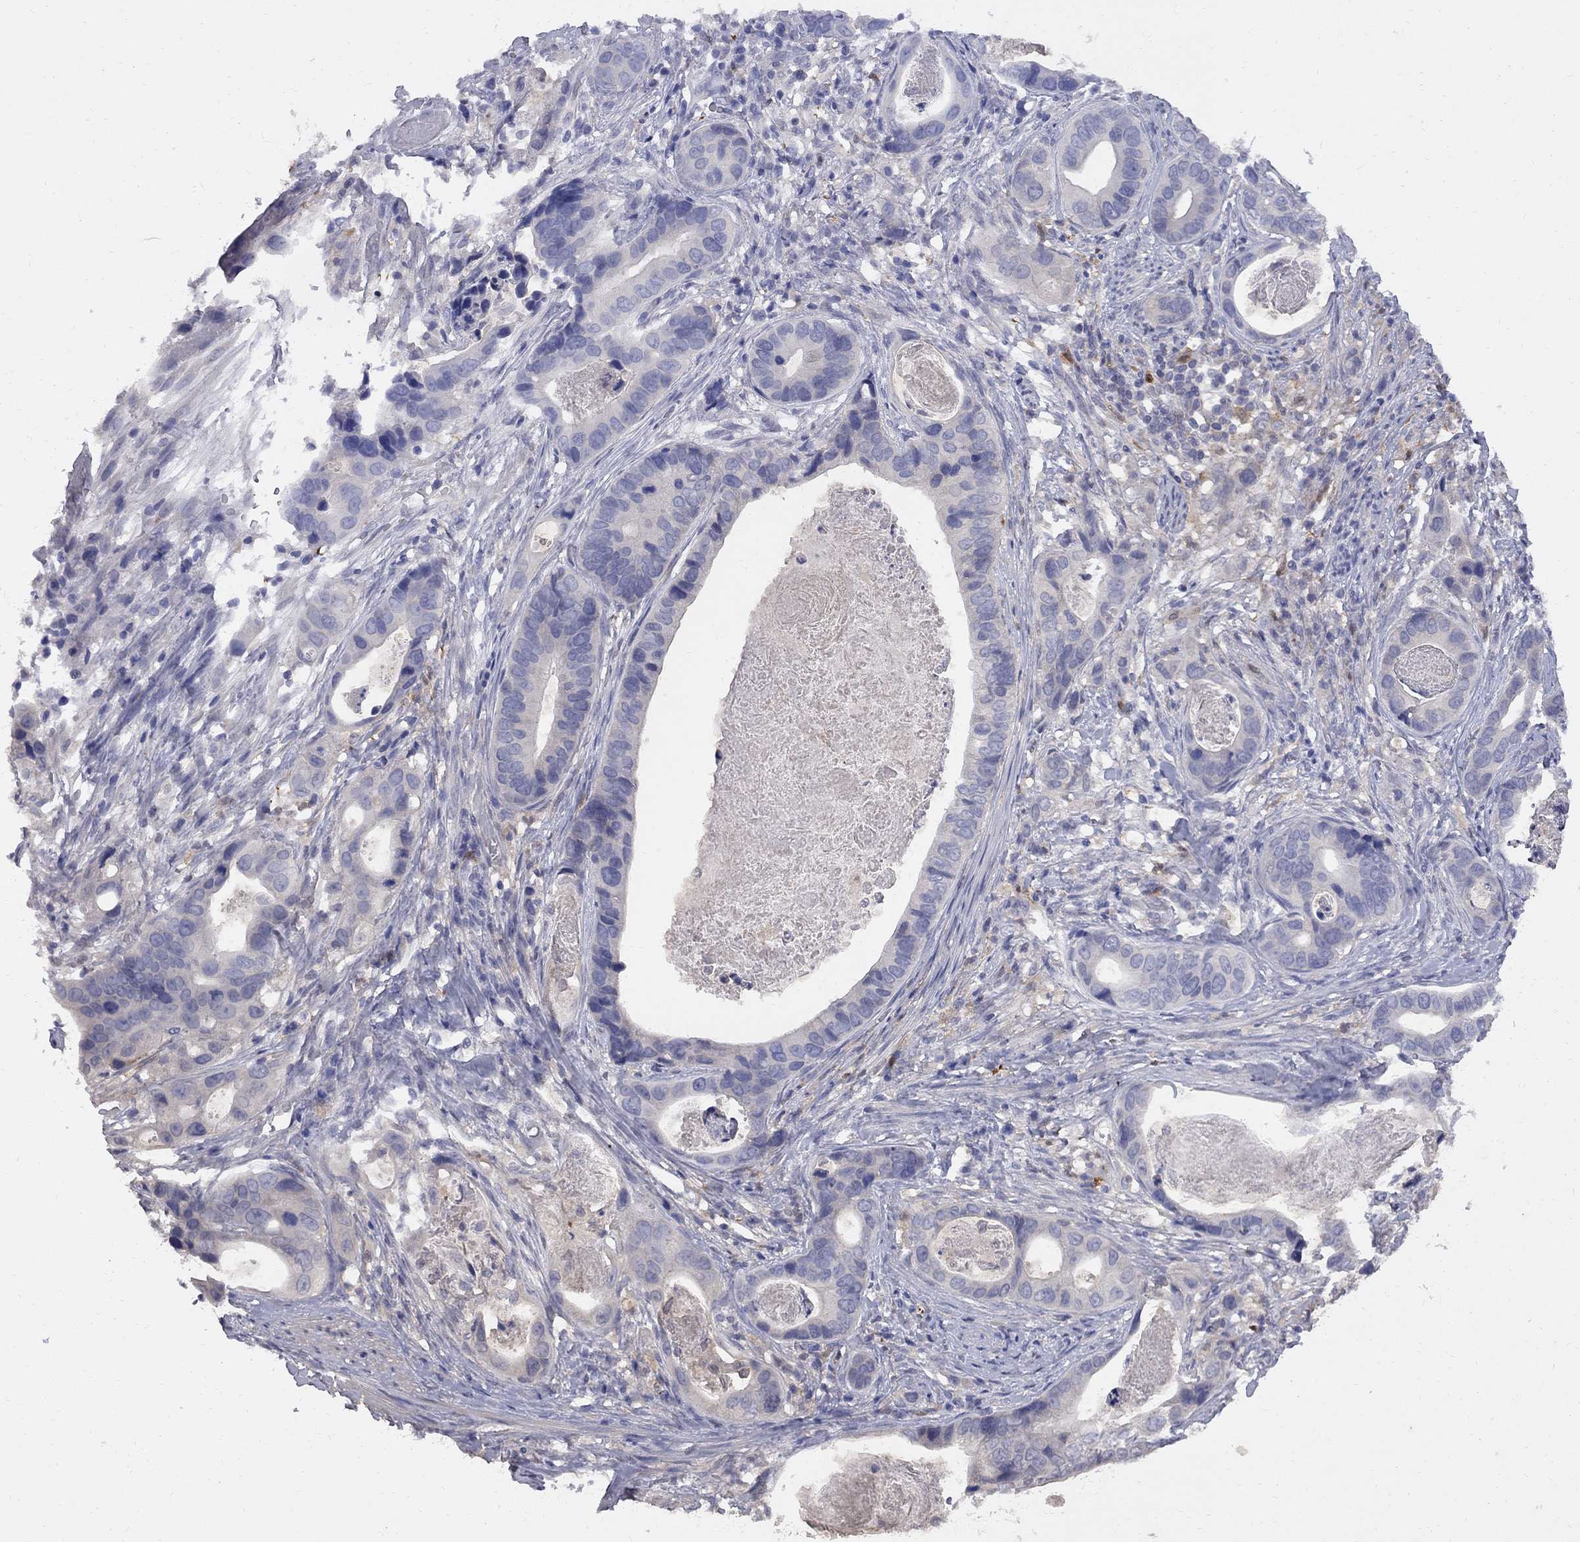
{"staining": {"intensity": "negative", "quantity": "none", "location": "none"}, "tissue": "stomach cancer", "cell_type": "Tumor cells", "image_type": "cancer", "snomed": [{"axis": "morphology", "description": "Adenocarcinoma, NOS"}, {"axis": "topography", "description": "Stomach"}], "caption": "Immunohistochemical staining of human stomach cancer exhibits no significant positivity in tumor cells.", "gene": "MTHFR", "patient": {"sex": "male", "age": 84}}